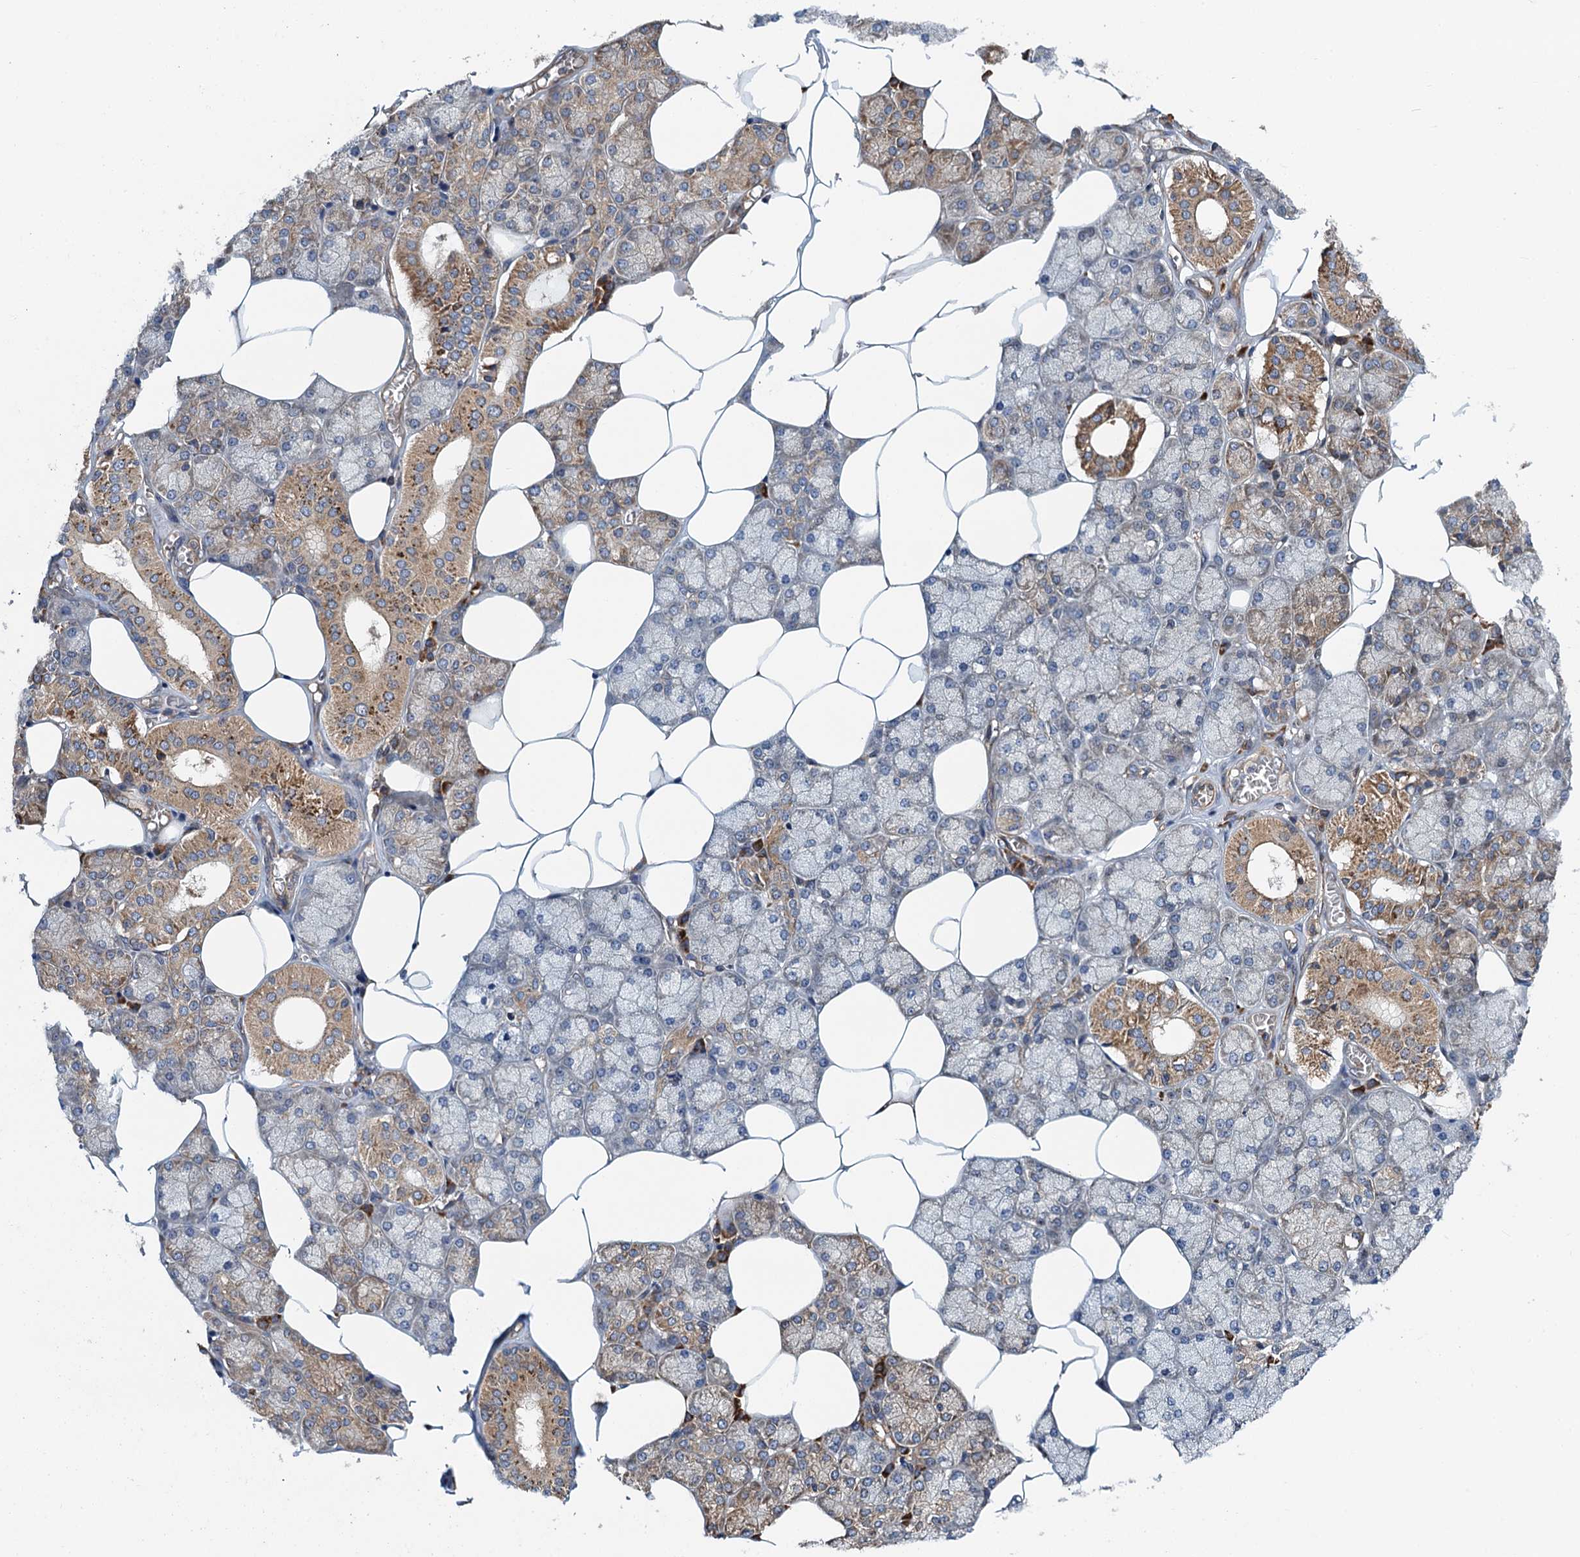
{"staining": {"intensity": "moderate", "quantity": "25%-75%", "location": "cytoplasmic/membranous"}, "tissue": "salivary gland", "cell_type": "Glandular cells", "image_type": "normal", "snomed": [{"axis": "morphology", "description": "Normal tissue, NOS"}, {"axis": "topography", "description": "Salivary gland"}], "caption": "A medium amount of moderate cytoplasmic/membranous positivity is identified in approximately 25%-75% of glandular cells in unremarkable salivary gland.", "gene": "MDM1", "patient": {"sex": "male", "age": 62}}